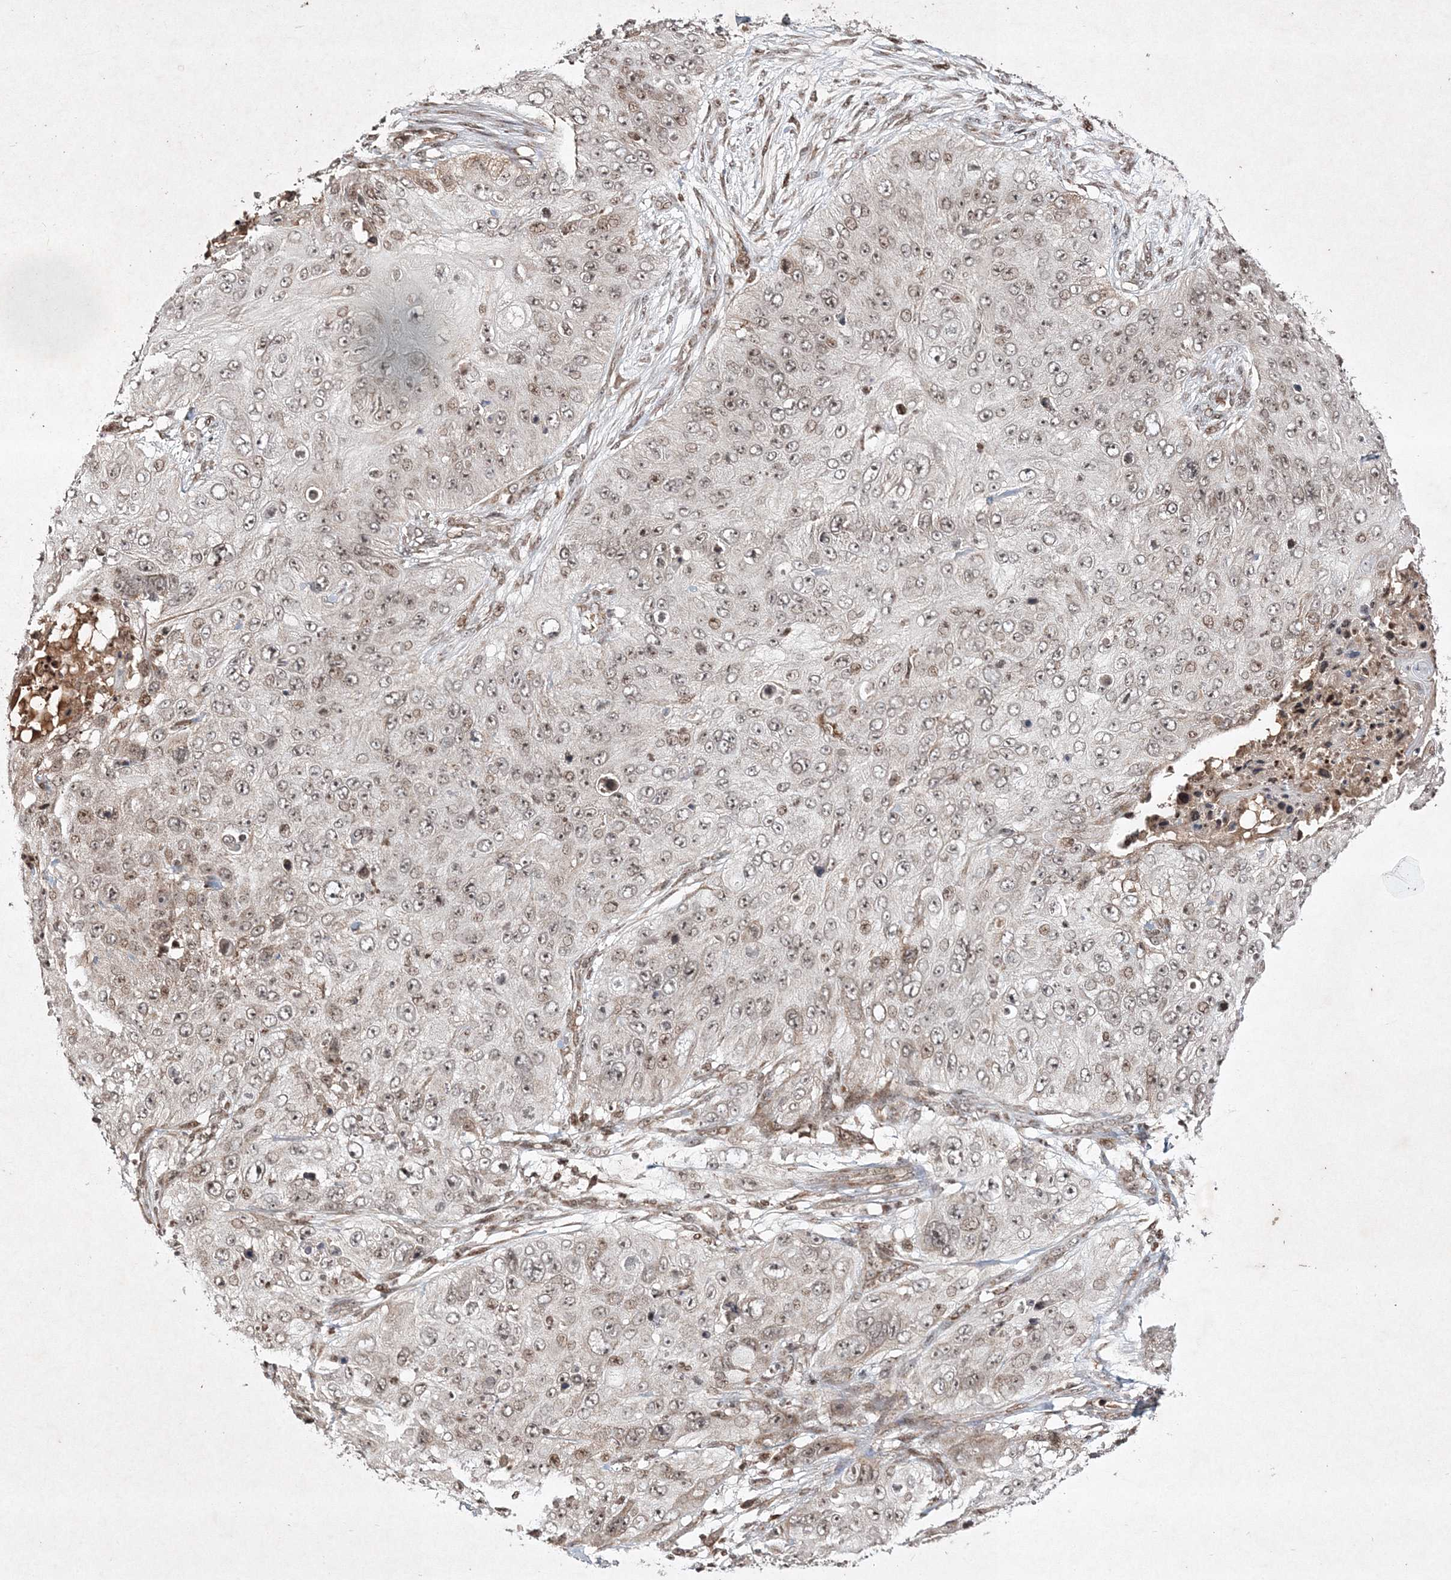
{"staining": {"intensity": "weak", "quantity": ">75%", "location": "nuclear"}, "tissue": "skin cancer", "cell_type": "Tumor cells", "image_type": "cancer", "snomed": [{"axis": "morphology", "description": "Squamous cell carcinoma, NOS"}, {"axis": "topography", "description": "Skin"}], "caption": "There is low levels of weak nuclear staining in tumor cells of skin cancer (squamous cell carcinoma), as demonstrated by immunohistochemical staining (brown color).", "gene": "CARM1", "patient": {"sex": "female", "age": 80}}